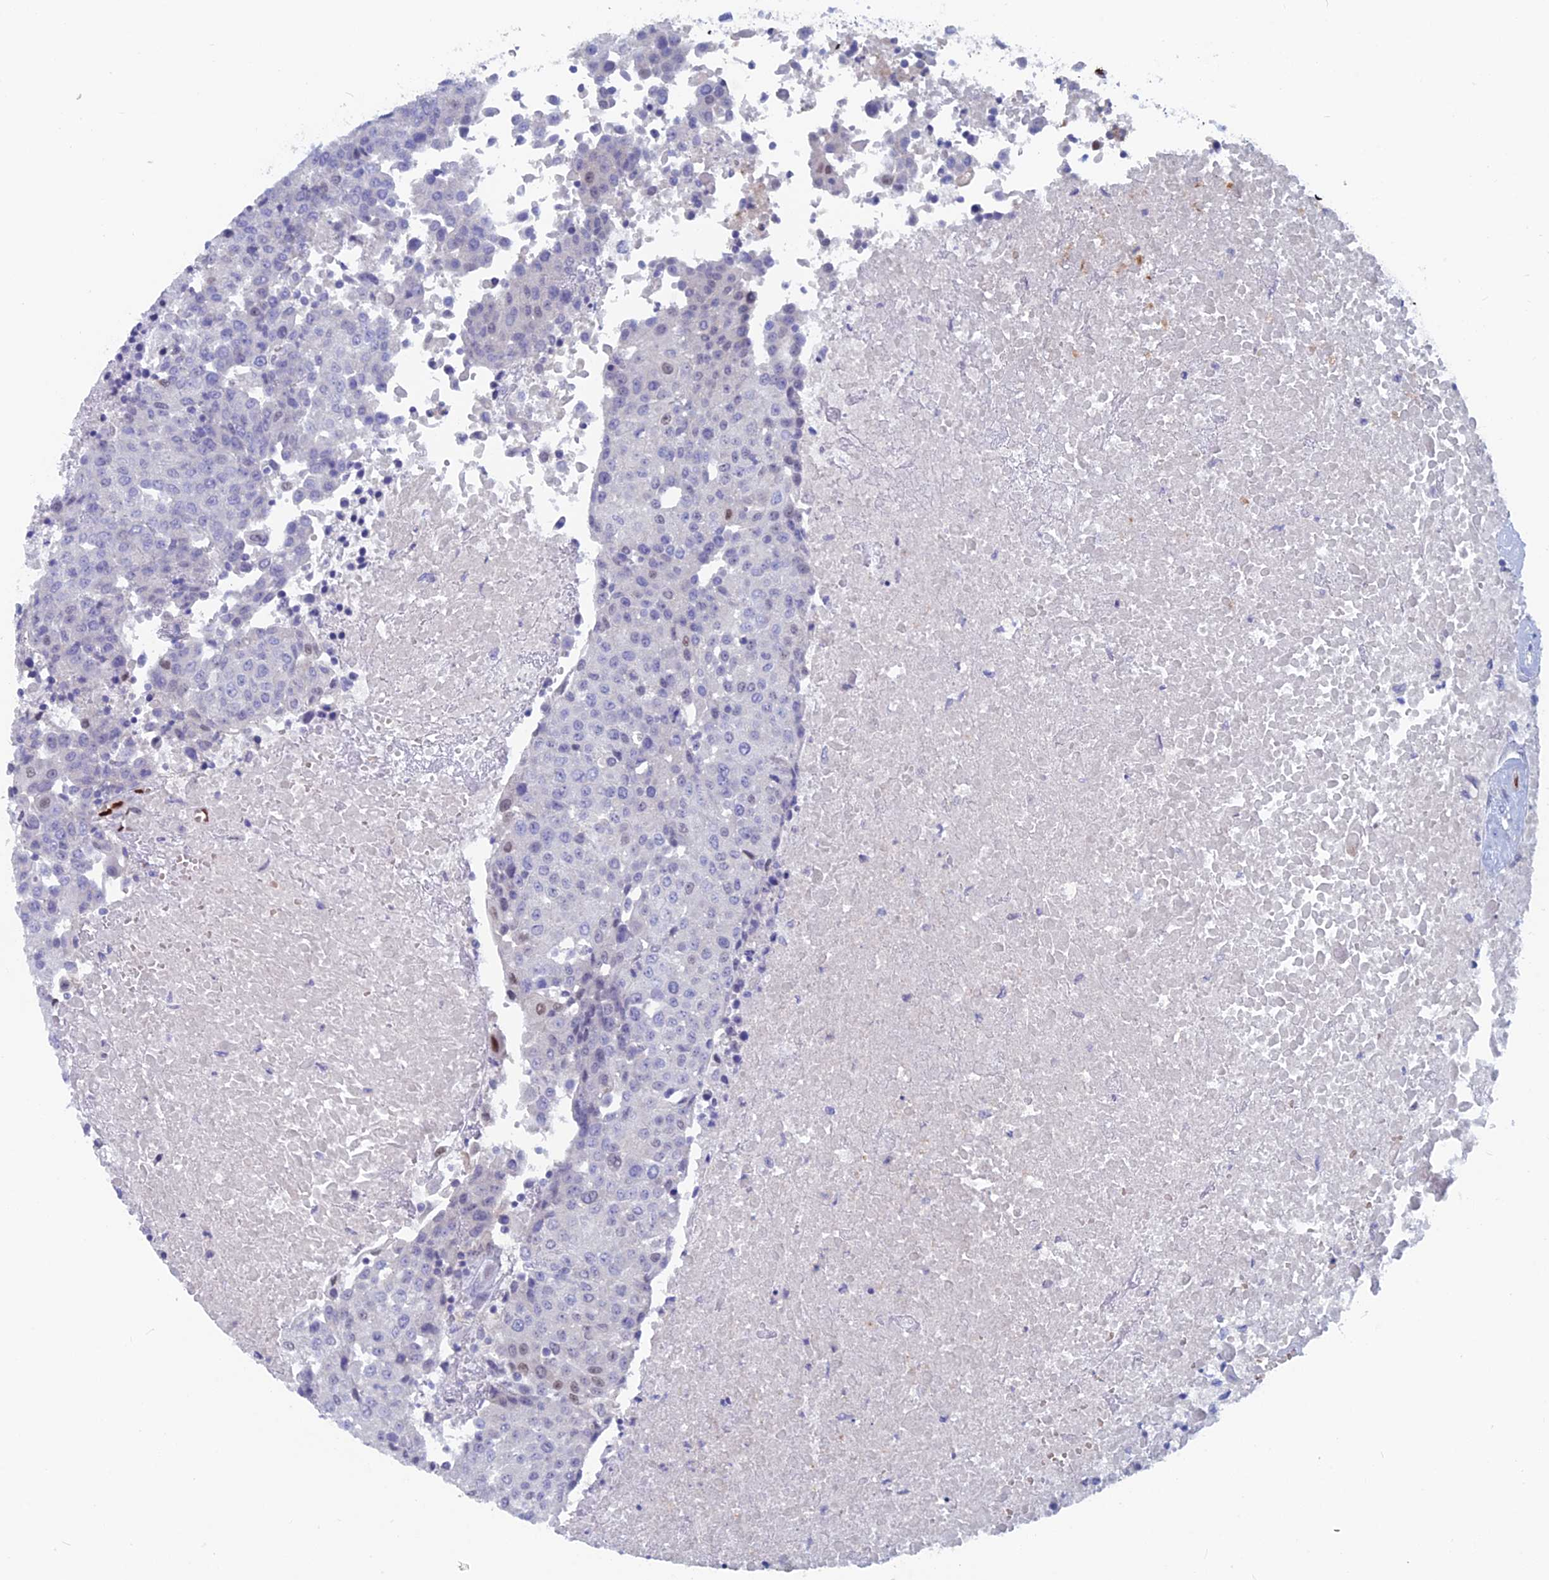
{"staining": {"intensity": "negative", "quantity": "none", "location": "none"}, "tissue": "urothelial cancer", "cell_type": "Tumor cells", "image_type": "cancer", "snomed": [{"axis": "morphology", "description": "Urothelial carcinoma, High grade"}, {"axis": "topography", "description": "Urinary bladder"}], "caption": "DAB immunohistochemical staining of human urothelial carcinoma (high-grade) demonstrates no significant staining in tumor cells.", "gene": "NOL4L", "patient": {"sex": "female", "age": 85}}